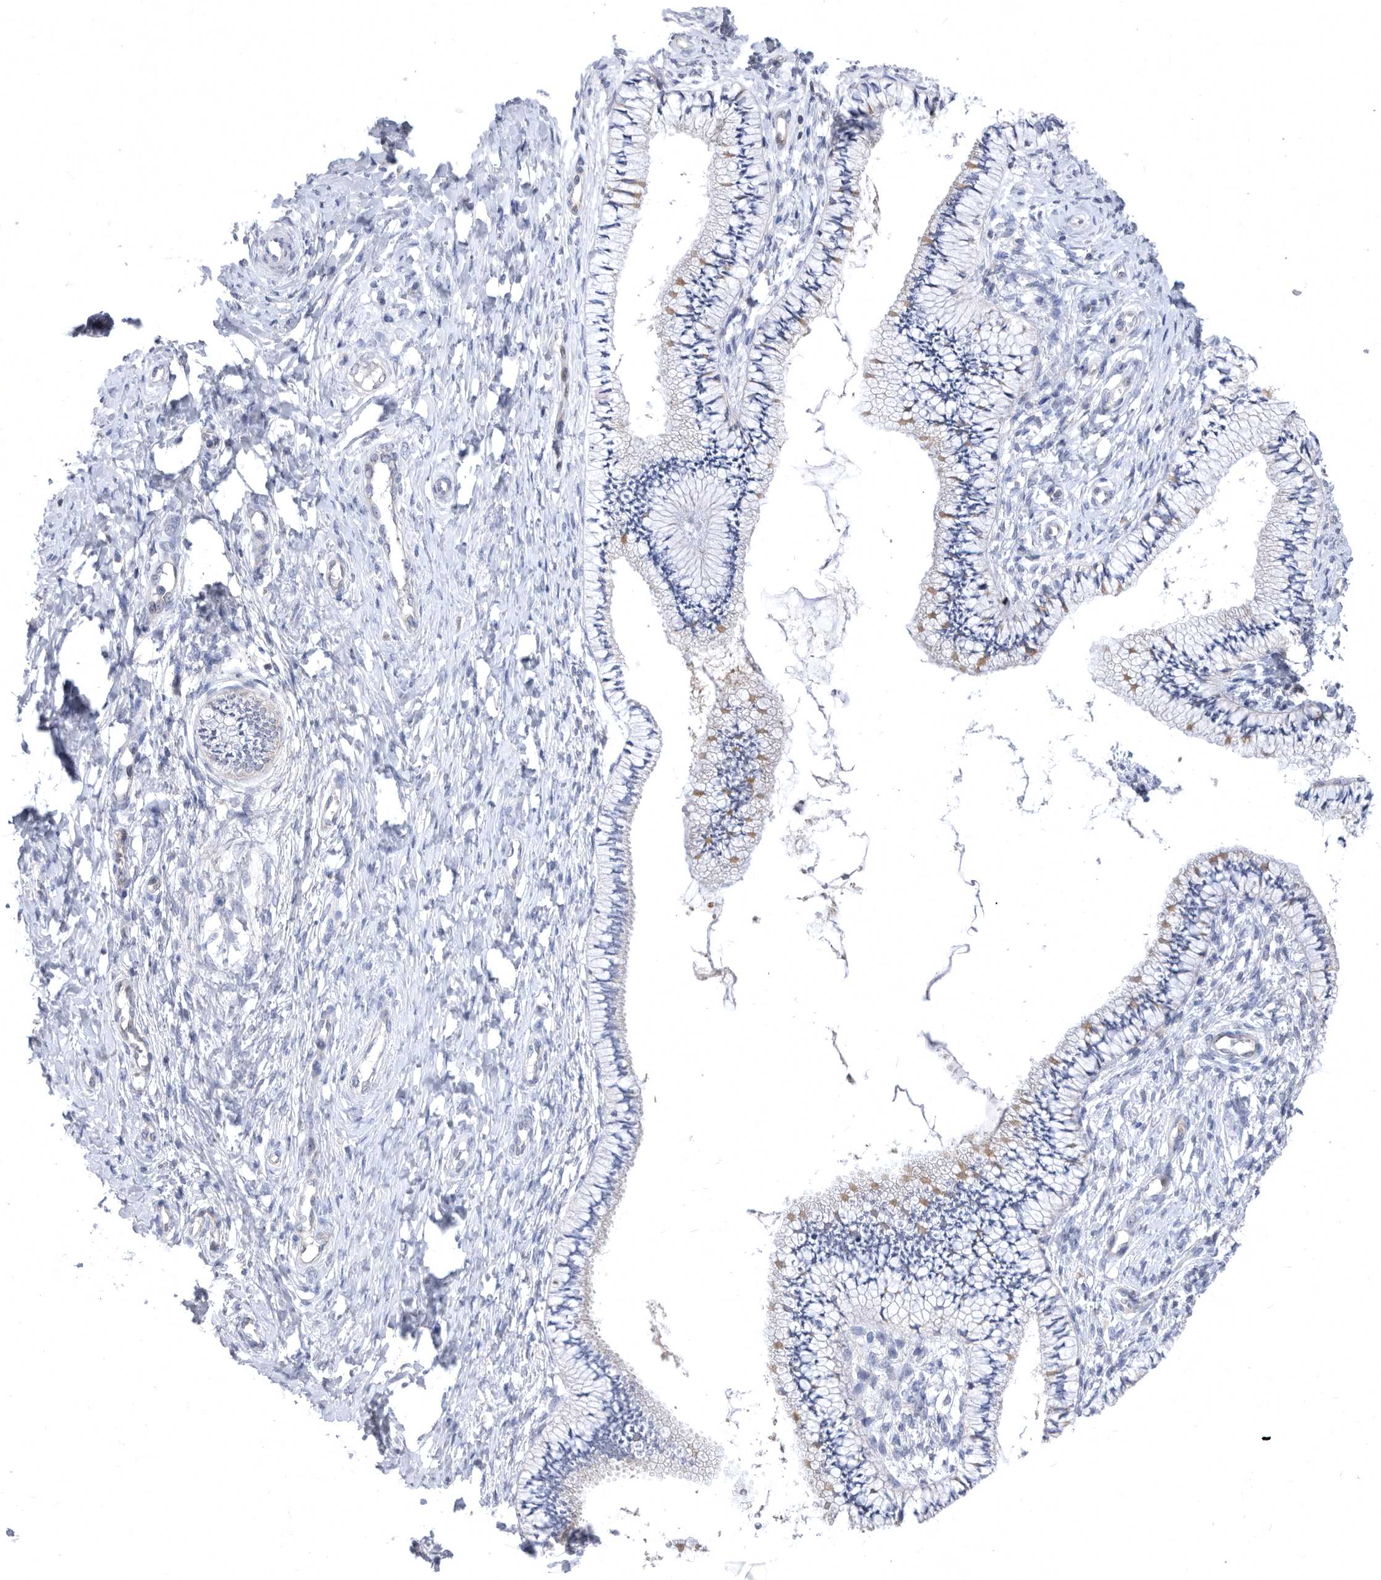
{"staining": {"intensity": "moderate", "quantity": "25%-75%", "location": "cytoplasmic/membranous"}, "tissue": "cervix", "cell_type": "Glandular cells", "image_type": "normal", "snomed": [{"axis": "morphology", "description": "Normal tissue, NOS"}, {"axis": "topography", "description": "Cervix"}], "caption": "Moderate cytoplasmic/membranous staining is present in approximately 25%-75% of glandular cells in unremarkable cervix.", "gene": "CCT4", "patient": {"sex": "female", "age": 36}}